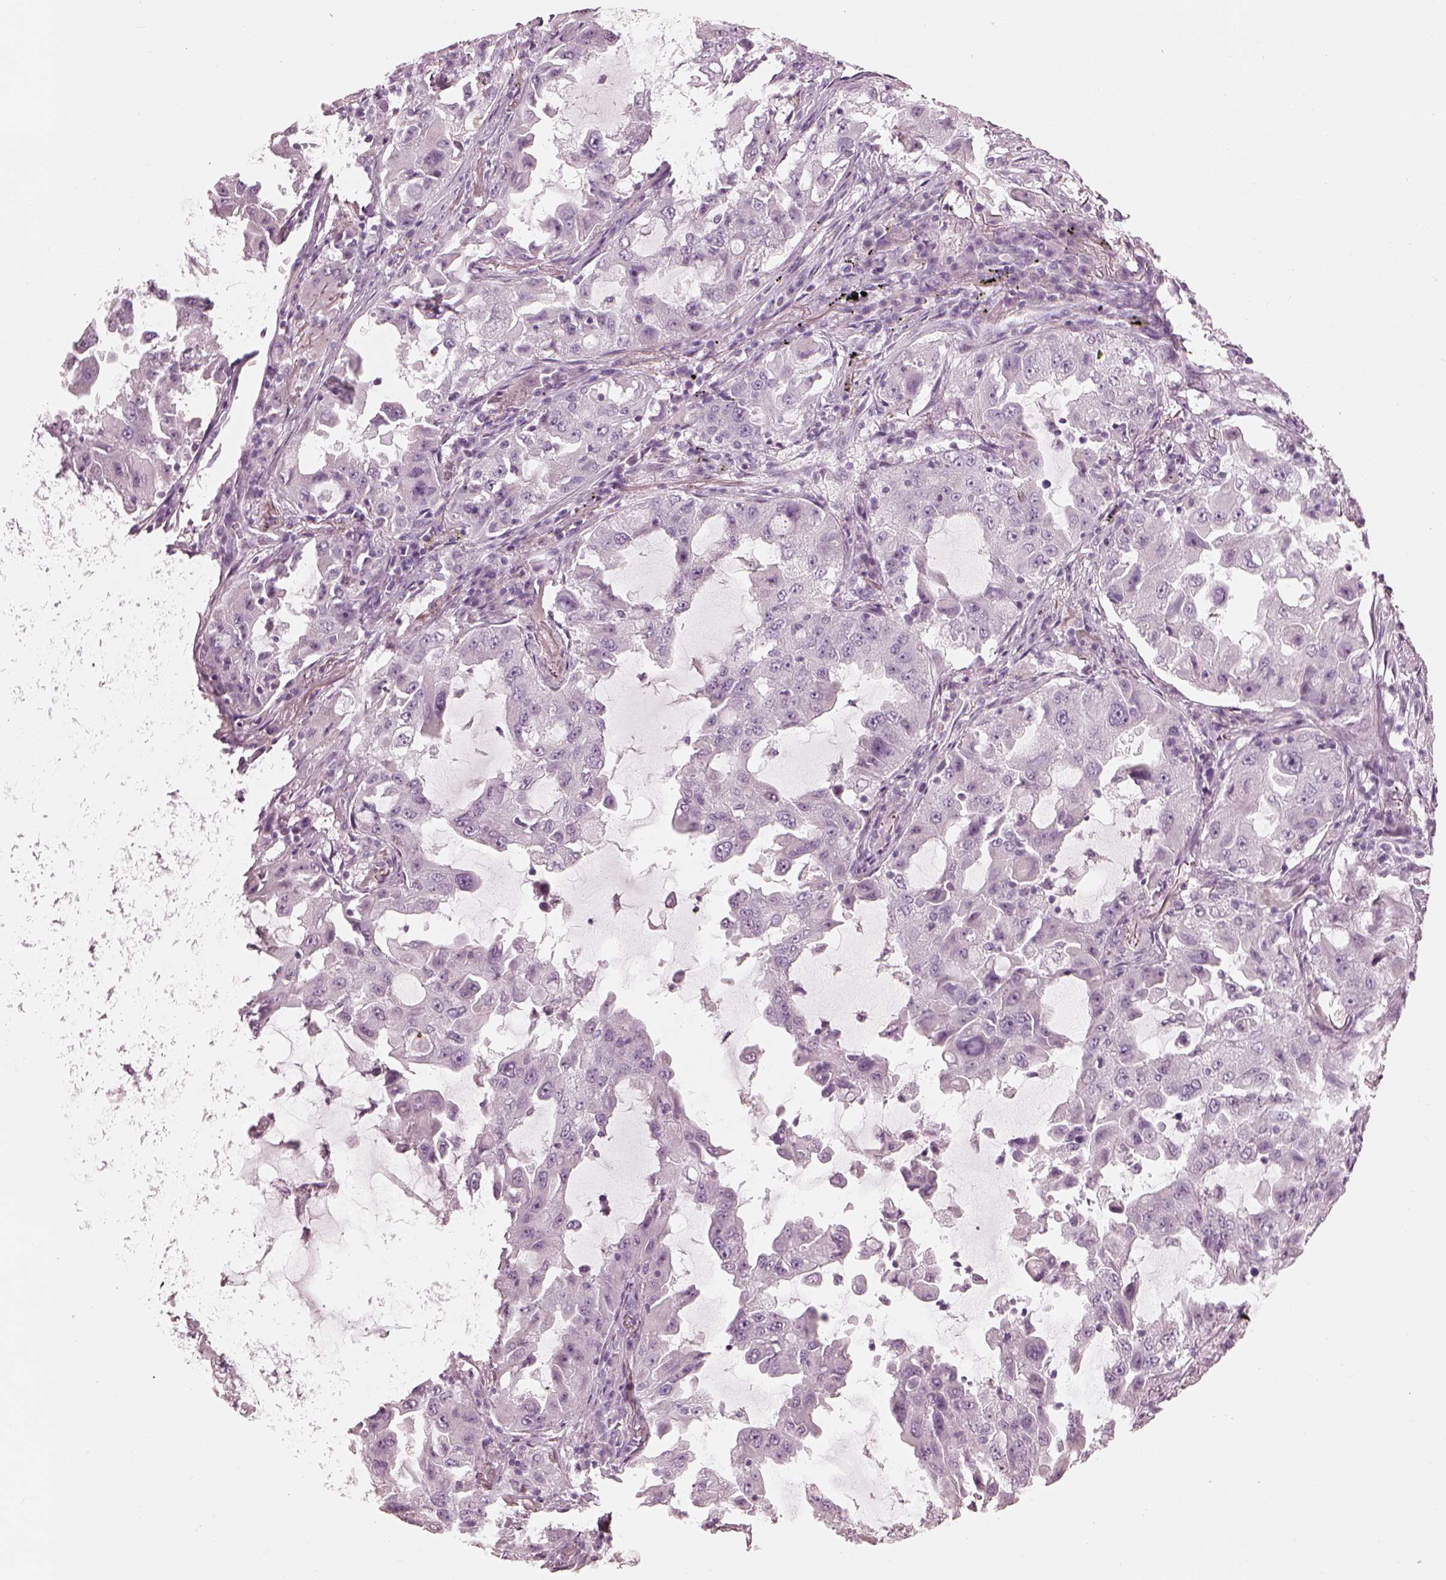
{"staining": {"intensity": "negative", "quantity": "none", "location": "none"}, "tissue": "lung cancer", "cell_type": "Tumor cells", "image_type": "cancer", "snomed": [{"axis": "morphology", "description": "Adenocarcinoma, NOS"}, {"axis": "topography", "description": "Lung"}], "caption": "Immunohistochemistry of adenocarcinoma (lung) shows no staining in tumor cells.", "gene": "RSPH9", "patient": {"sex": "female", "age": 61}}